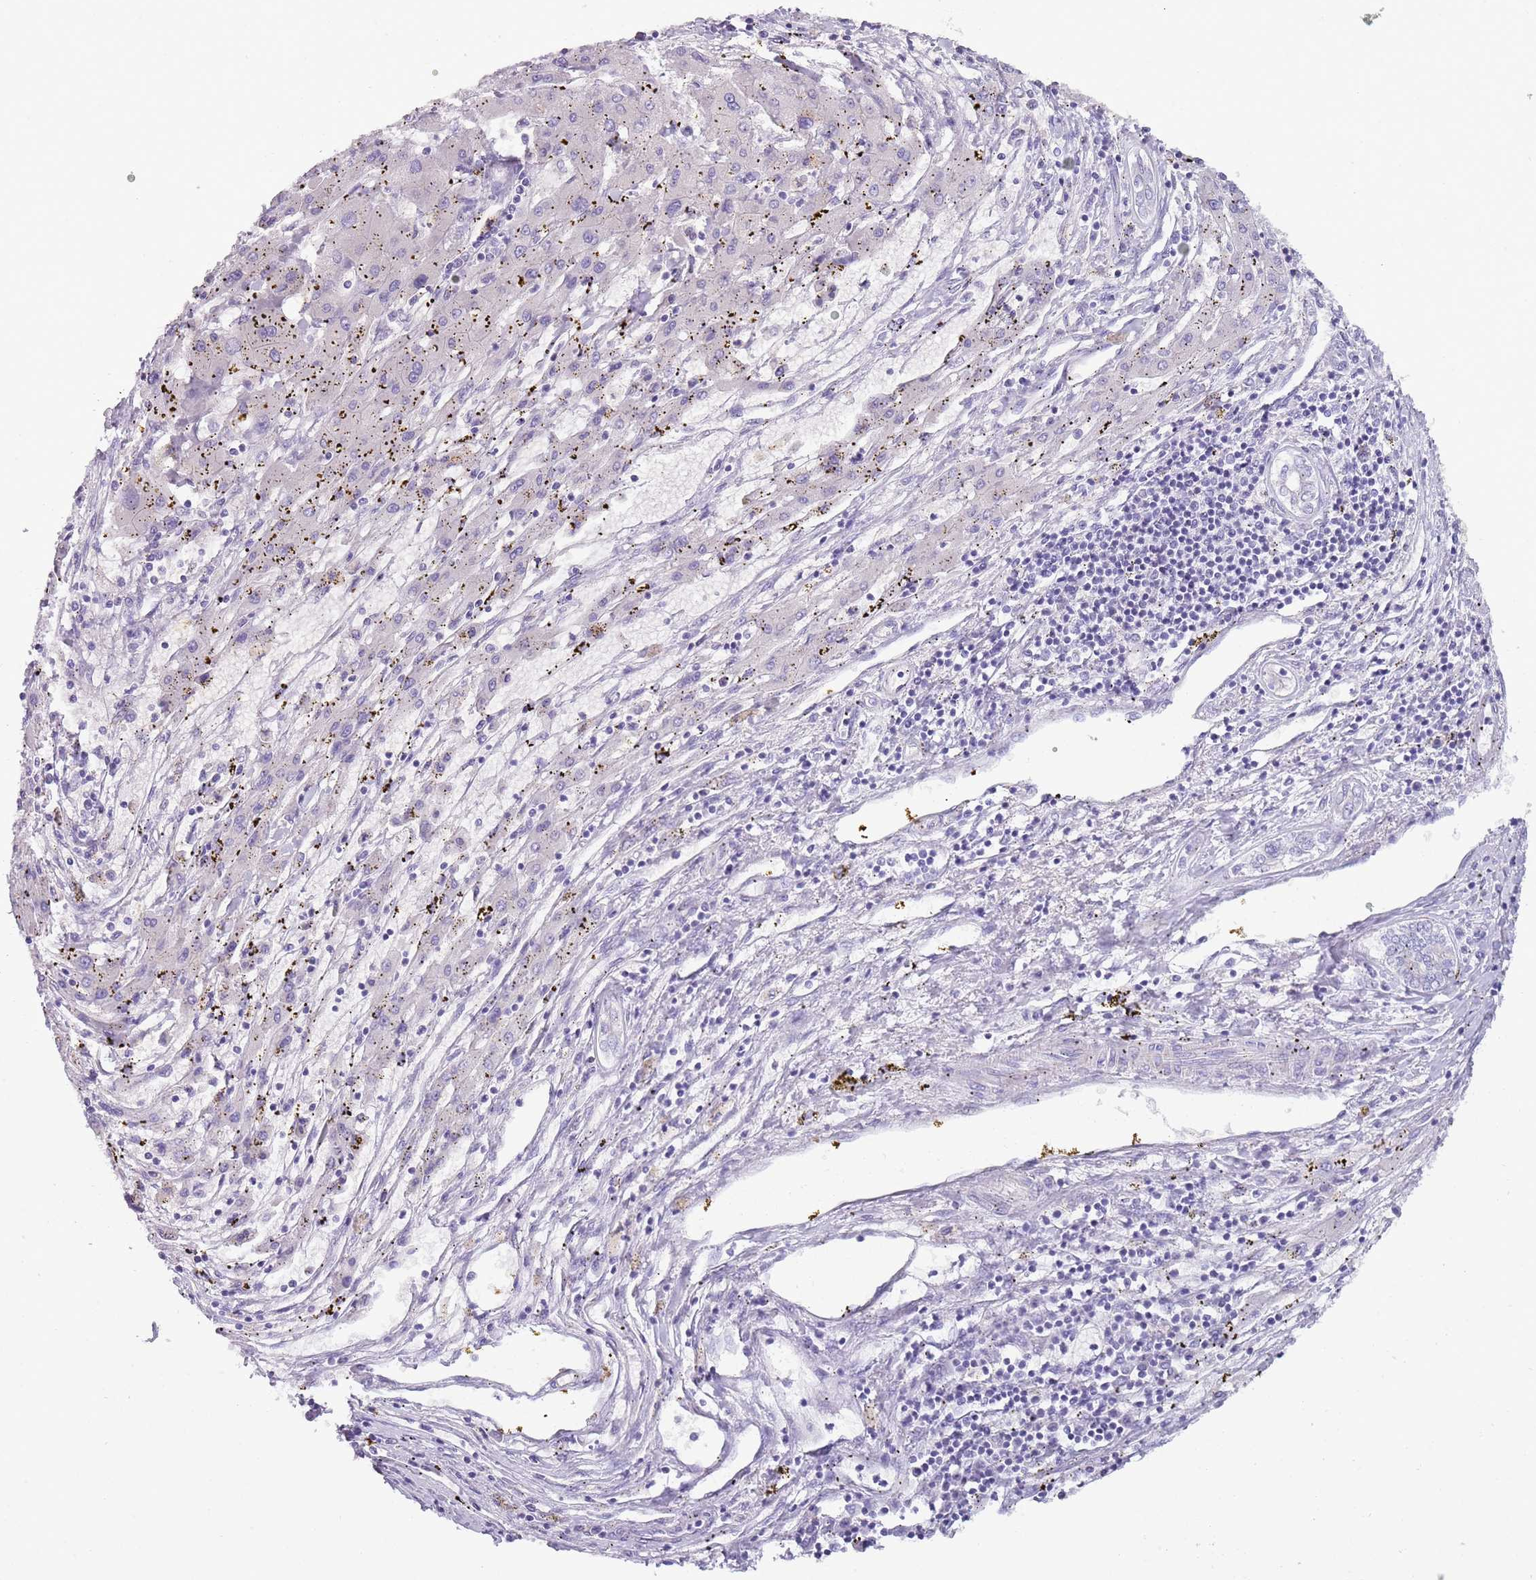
{"staining": {"intensity": "negative", "quantity": "none", "location": "none"}, "tissue": "liver cancer", "cell_type": "Tumor cells", "image_type": "cancer", "snomed": [{"axis": "morphology", "description": "Carcinoma, Hepatocellular, NOS"}, {"axis": "topography", "description": "Liver"}], "caption": "Immunohistochemical staining of human liver hepatocellular carcinoma reveals no significant expression in tumor cells.", "gene": "NBPF6", "patient": {"sex": "male", "age": 72}}